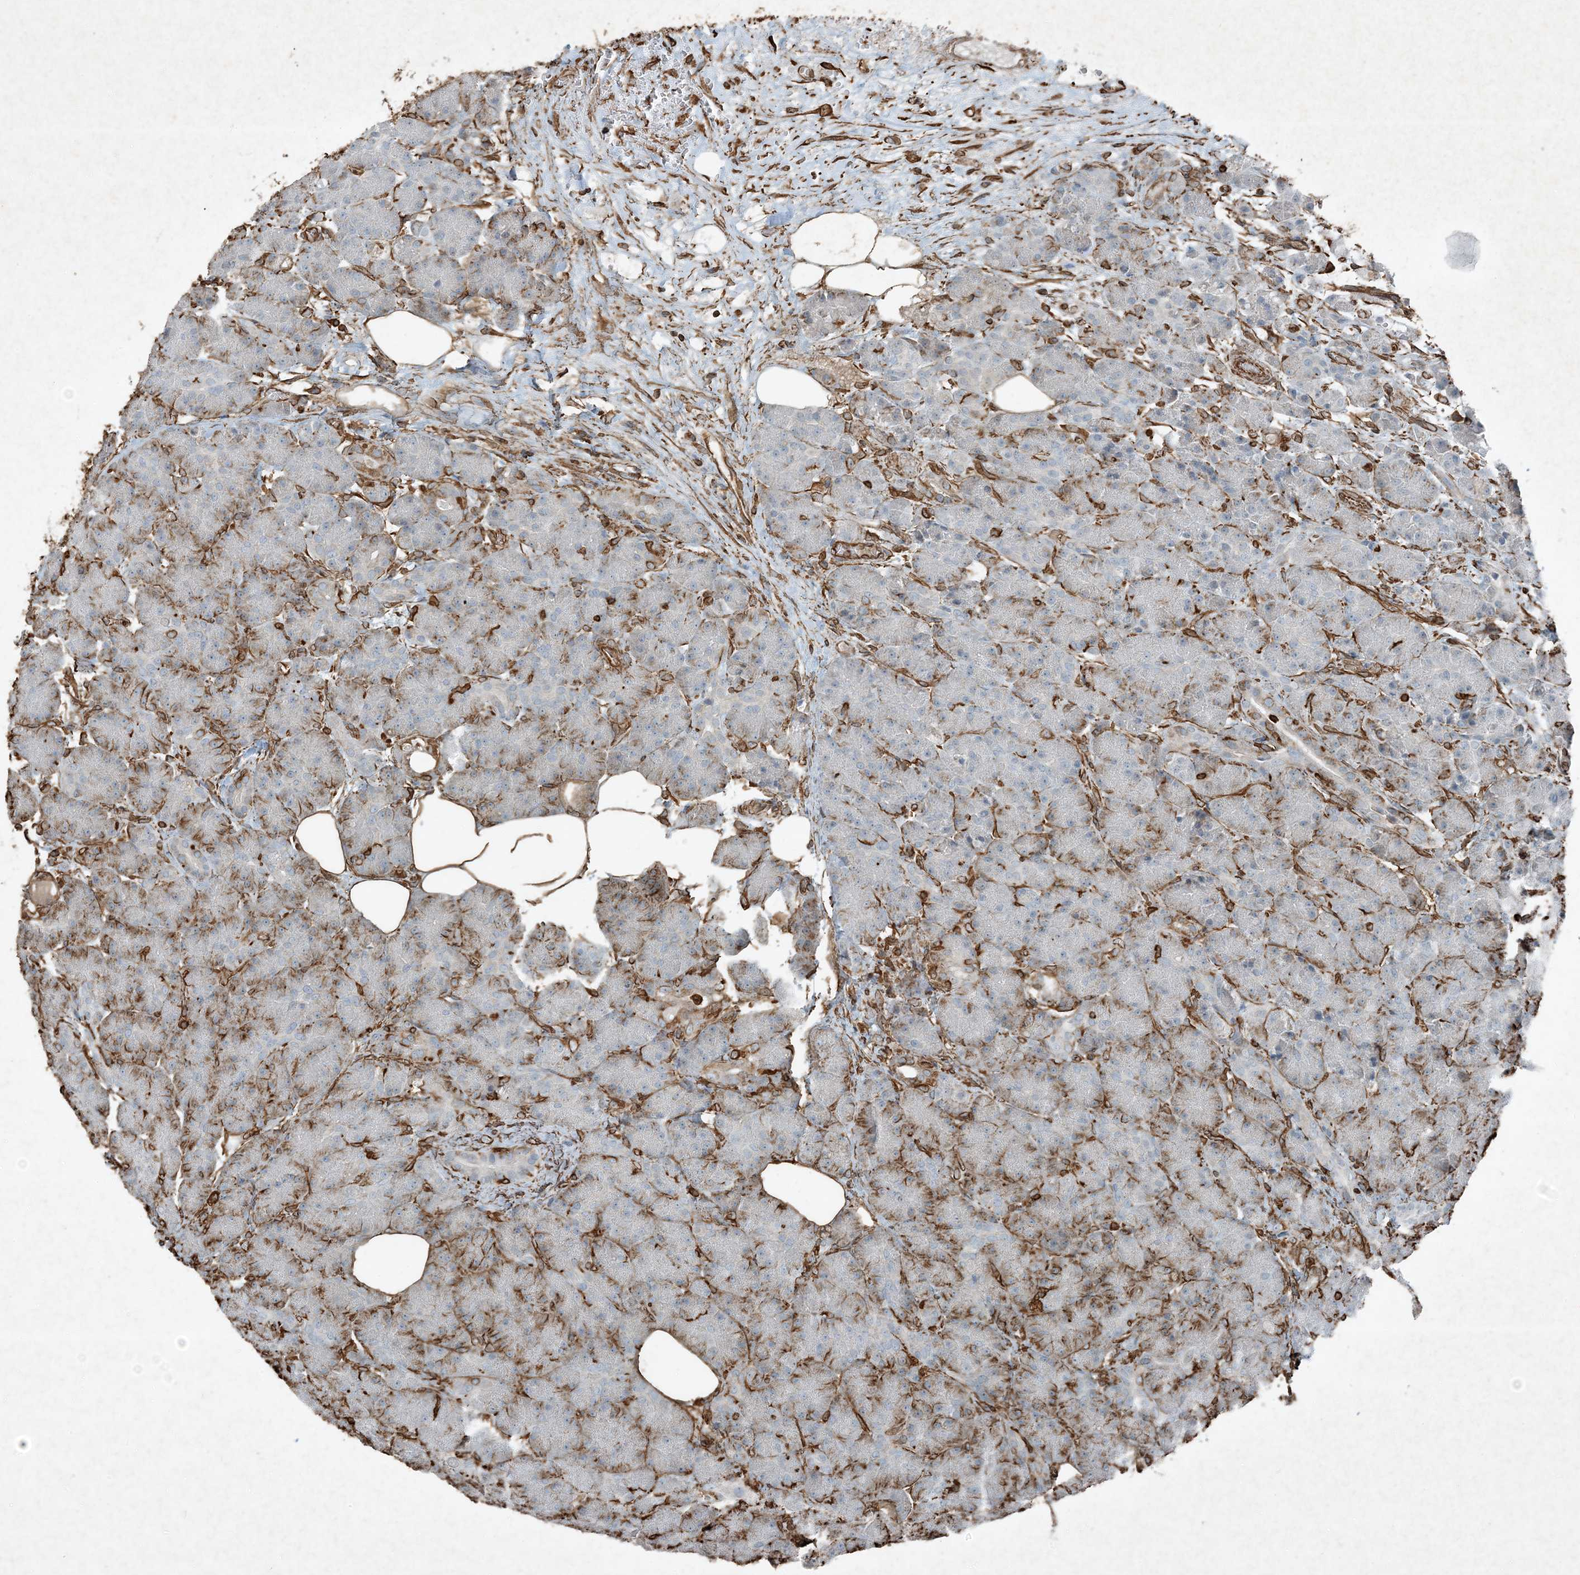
{"staining": {"intensity": "moderate", "quantity": "25%-75%", "location": "cytoplasmic/membranous"}, "tissue": "pancreas", "cell_type": "Exocrine glandular cells", "image_type": "normal", "snomed": [{"axis": "morphology", "description": "Normal tissue, NOS"}, {"axis": "topography", "description": "Pancreas"}], "caption": "Exocrine glandular cells display medium levels of moderate cytoplasmic/membranous positivity in about 25%-75% of cells in normal human pancreas.", "gene": "RYK", "patient": {"sex": "male", "age": 63}}